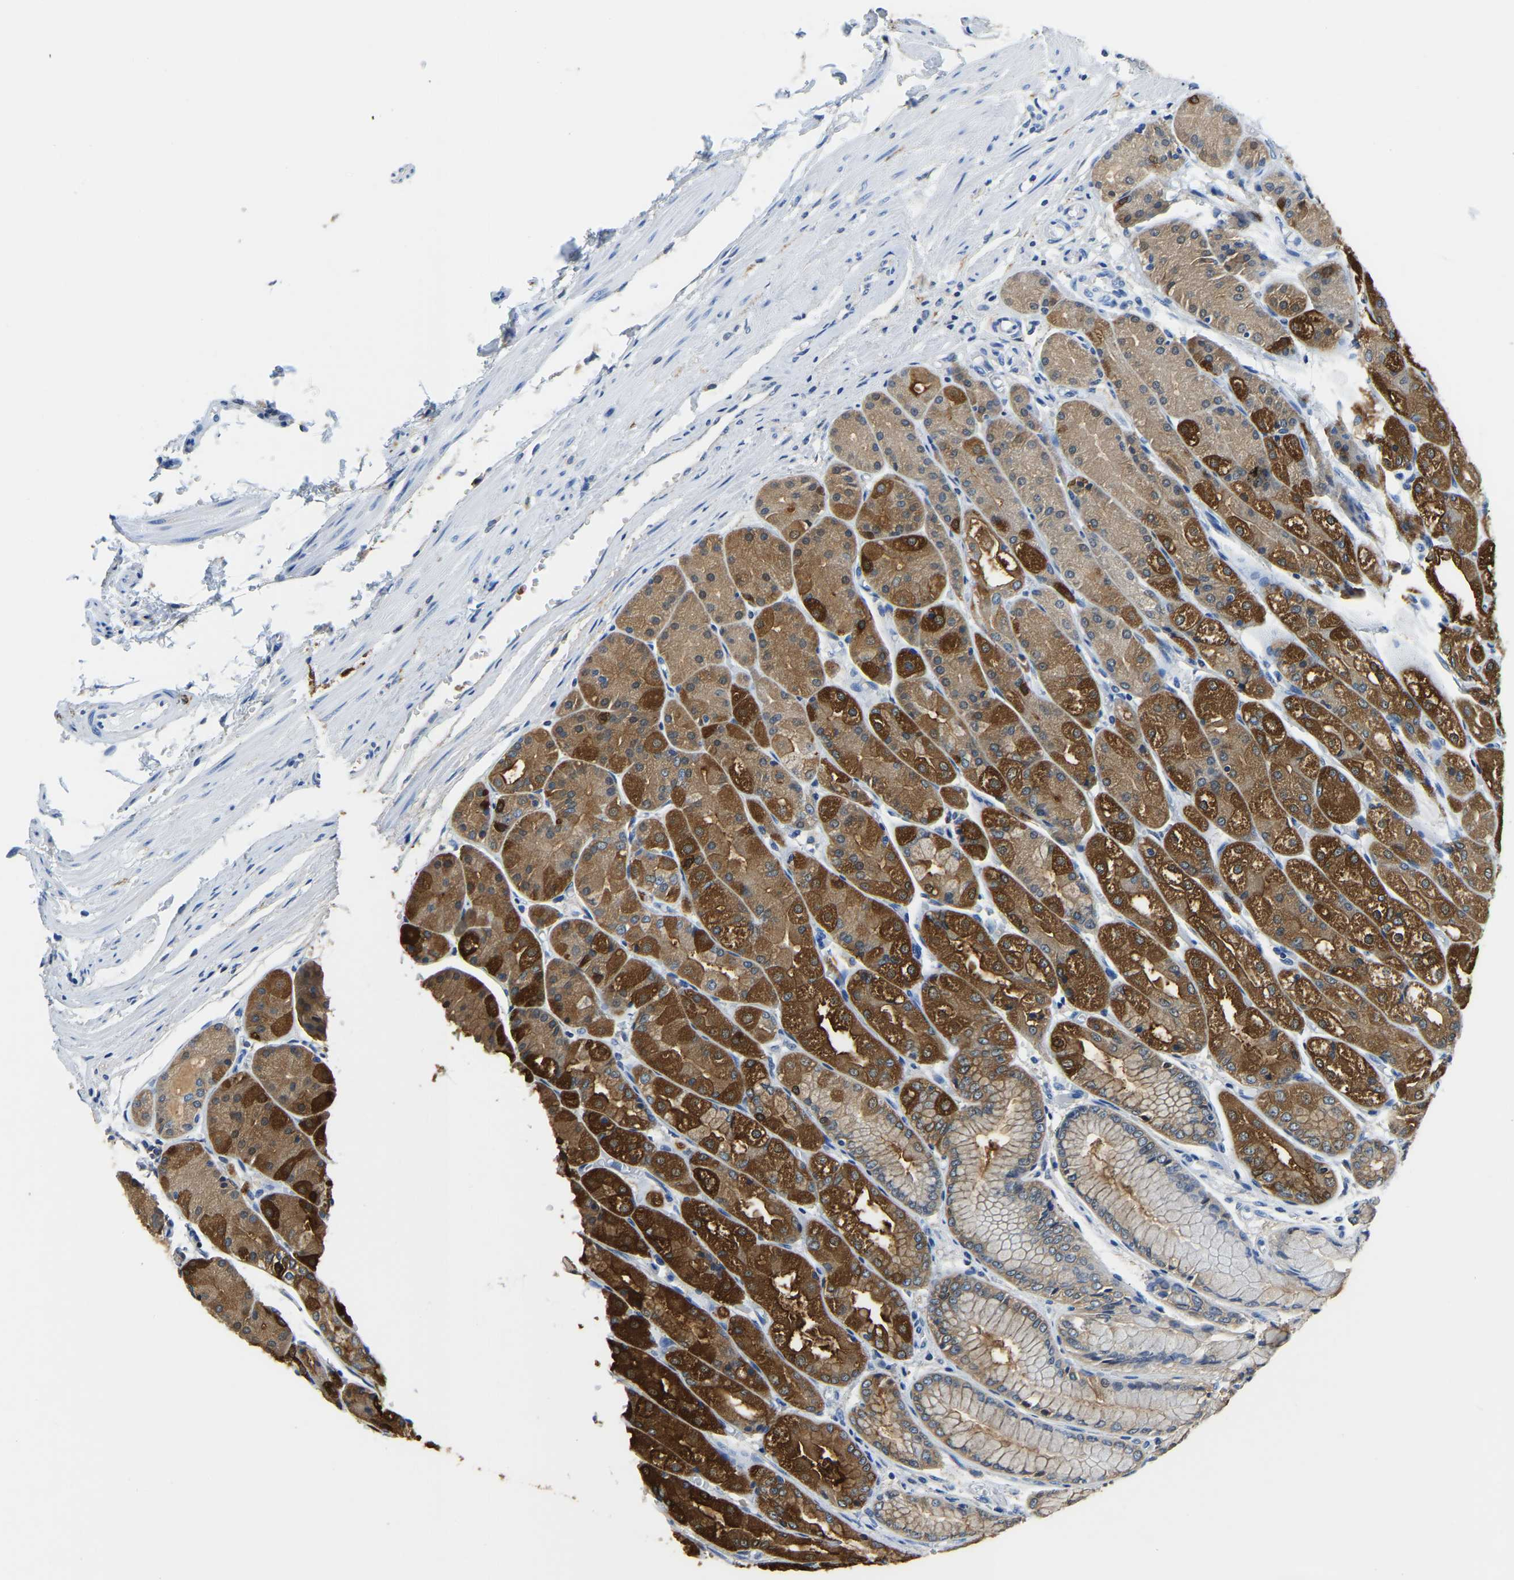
{"staining": {"intensity": "strong", "quantity": ">75%", "location": "cytoplasmic/membranous"}, "tissue": "stomach", "cell_type": "Glandular cells", "image_type": "normal", "snomed": [{"axis": "morphology", "description": "Normal tissue, NOS"}, {"axis": "topography", "description": "Stomach, upper"}], "caption": "Strong cytoplasmic/membranous positivity for a protein is identified in about >75% of glandular cells of normal stomach using IHC.", "gene": "ZDHHC13", "patient": {"sex": "male", "age": 72}}